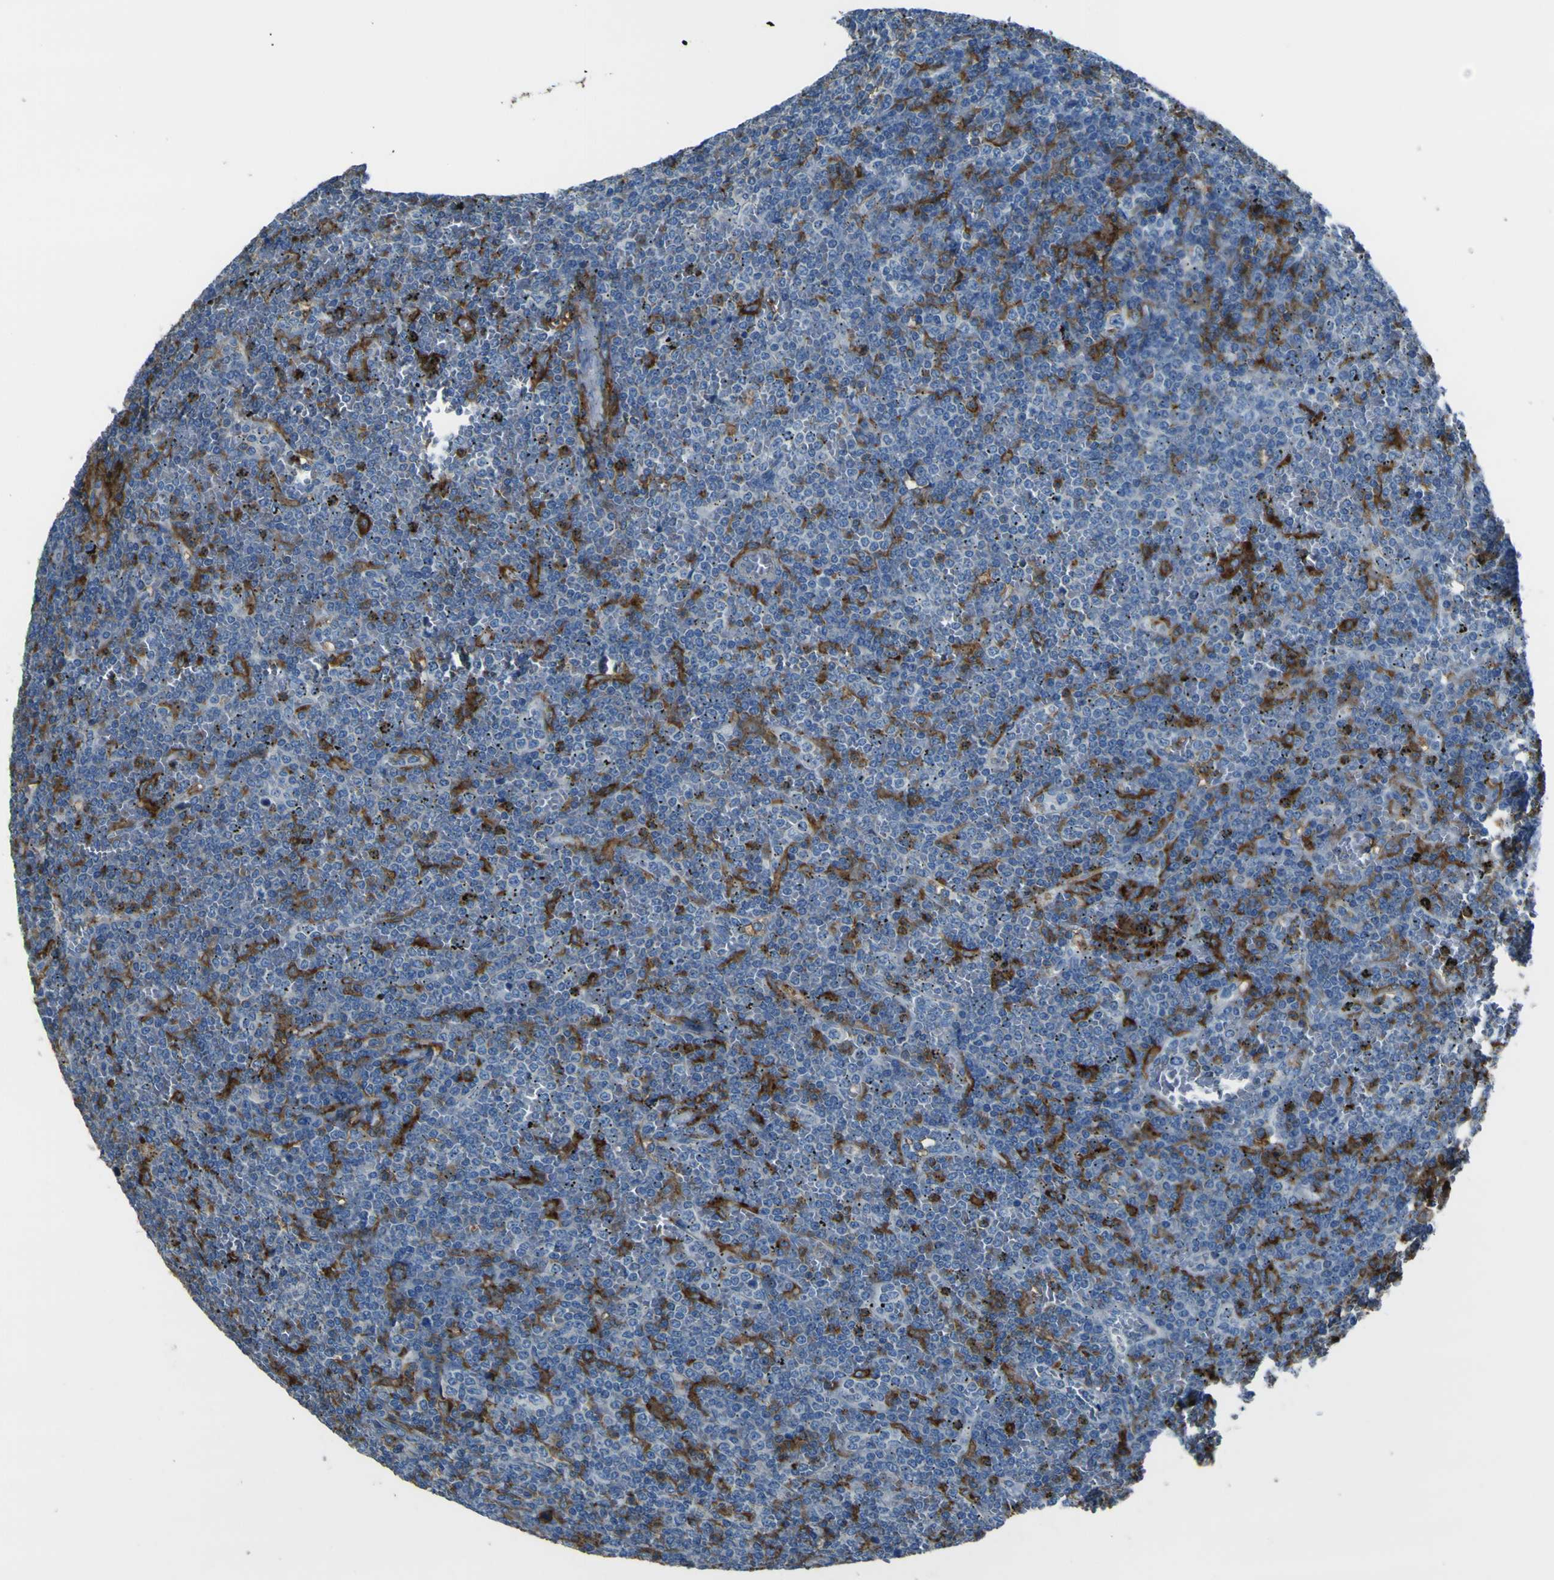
{"staining": {"intensity": "moderate", "quantity": "25%-75%", "location": "cytoplasmic/membranous"}, "tissue": "lymphoma", "cell_type": "Tumor cells", "image_type": "cancer", "snomed": [{"axis": "morphology", "description": "Malignant lymphoma, non-Hodgkin's type, Low grade"}, {"axis": "topography", "description": "Spleen"}], "caption": "An image of human lymphoma stained for a protein shows moderate cytoplasmic/membranous brown staining in tumor cells.", "gene": "LAIR1", "patient": {"sex": "female", "age": 19}}